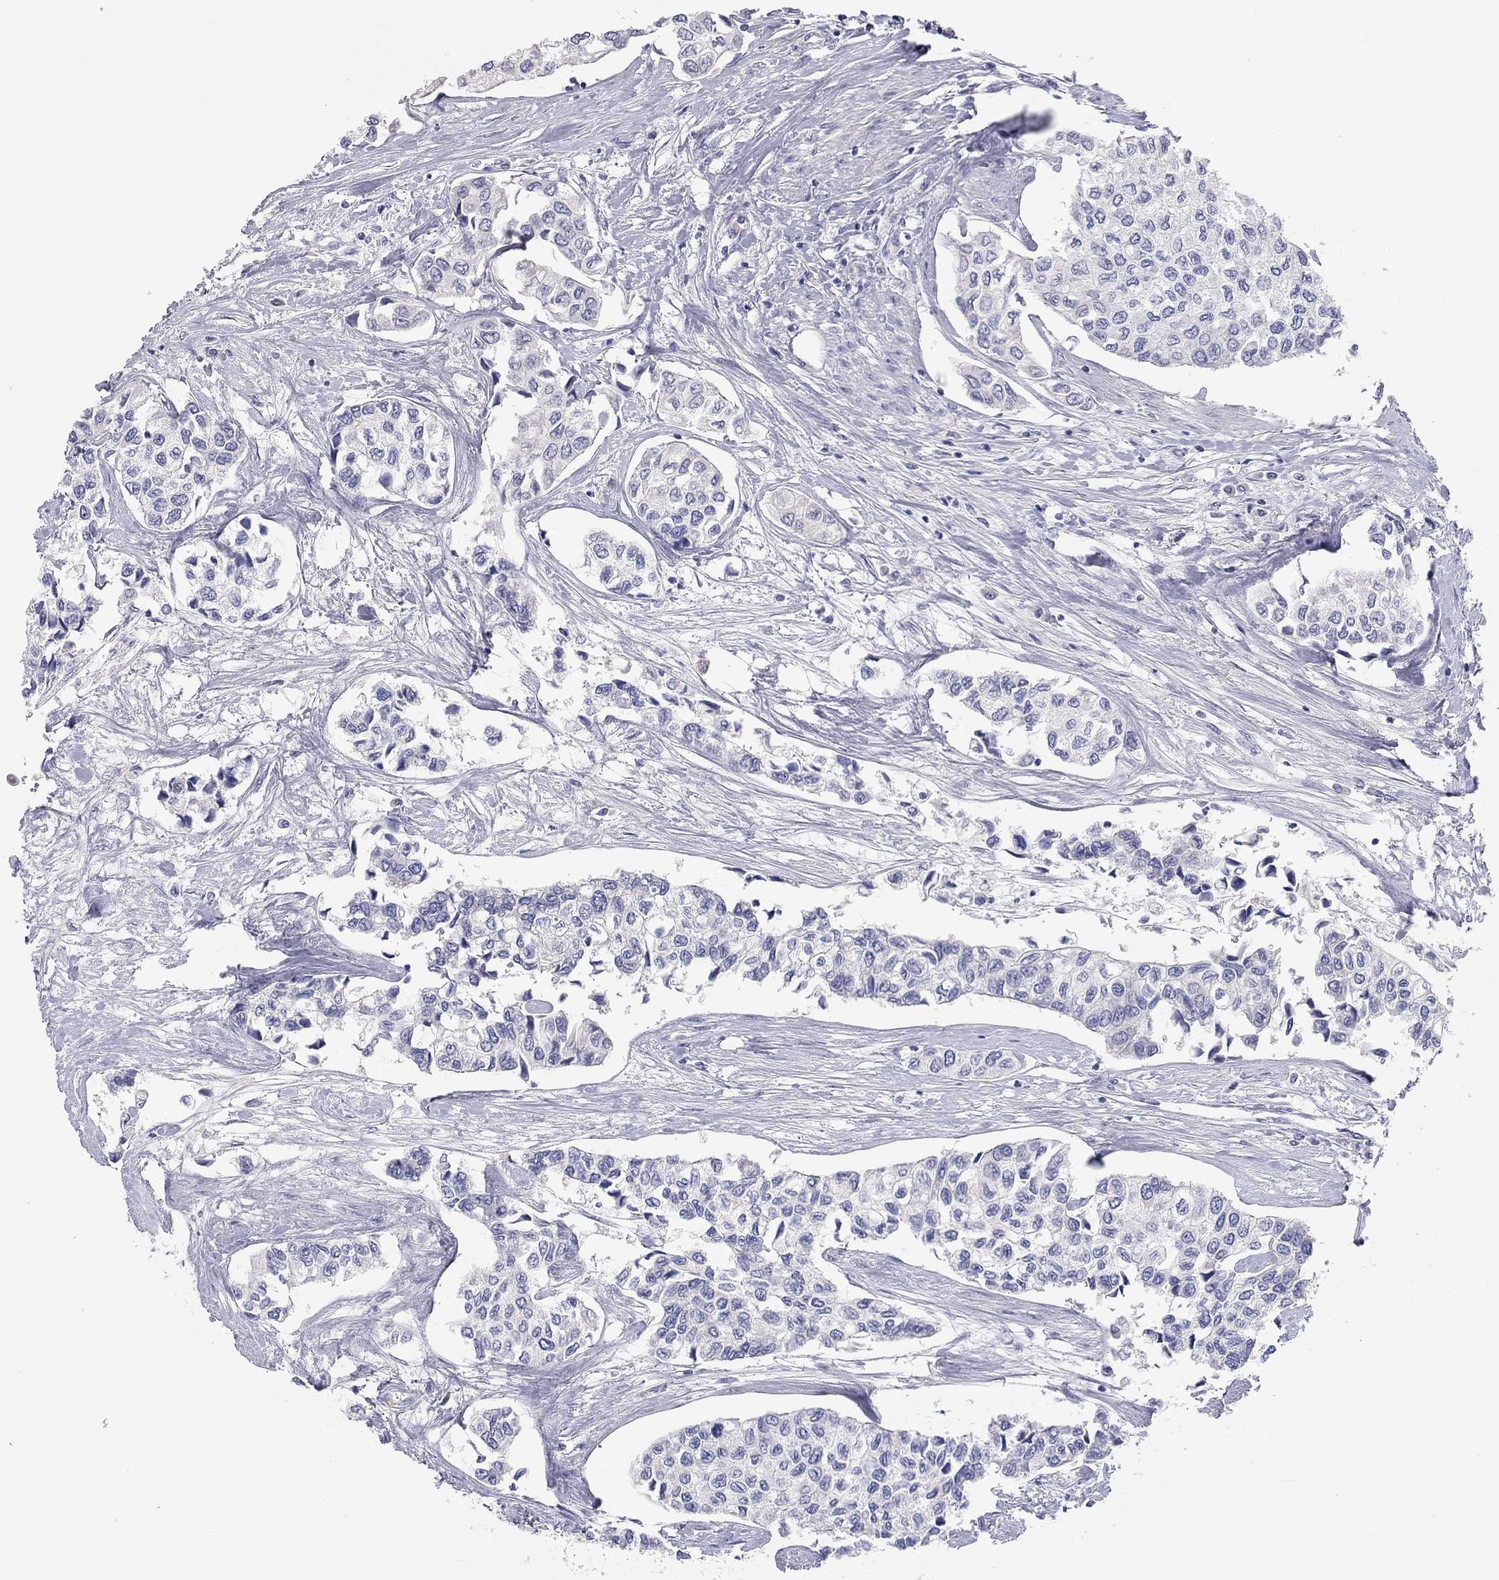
{"staining": {"intensity": "negative", "quantity": "none", "location": "none"}, "tissue": "urothelial cancer", "cell_type": "Tumor cells", "image_type": "cancer", "snomed": [{"axis": "morphology", "description": "Urothelial carcinoma, High grade"}, {"axis": "topography", "description": "Urinary bladder"}], "caption": "Urothelial carcinoma (high-grade) was stained to show a protein in brown. There is no significant expression in tumor cells.", "gene": "ST7L", "patient": {"sex": "male", "age": 73}}